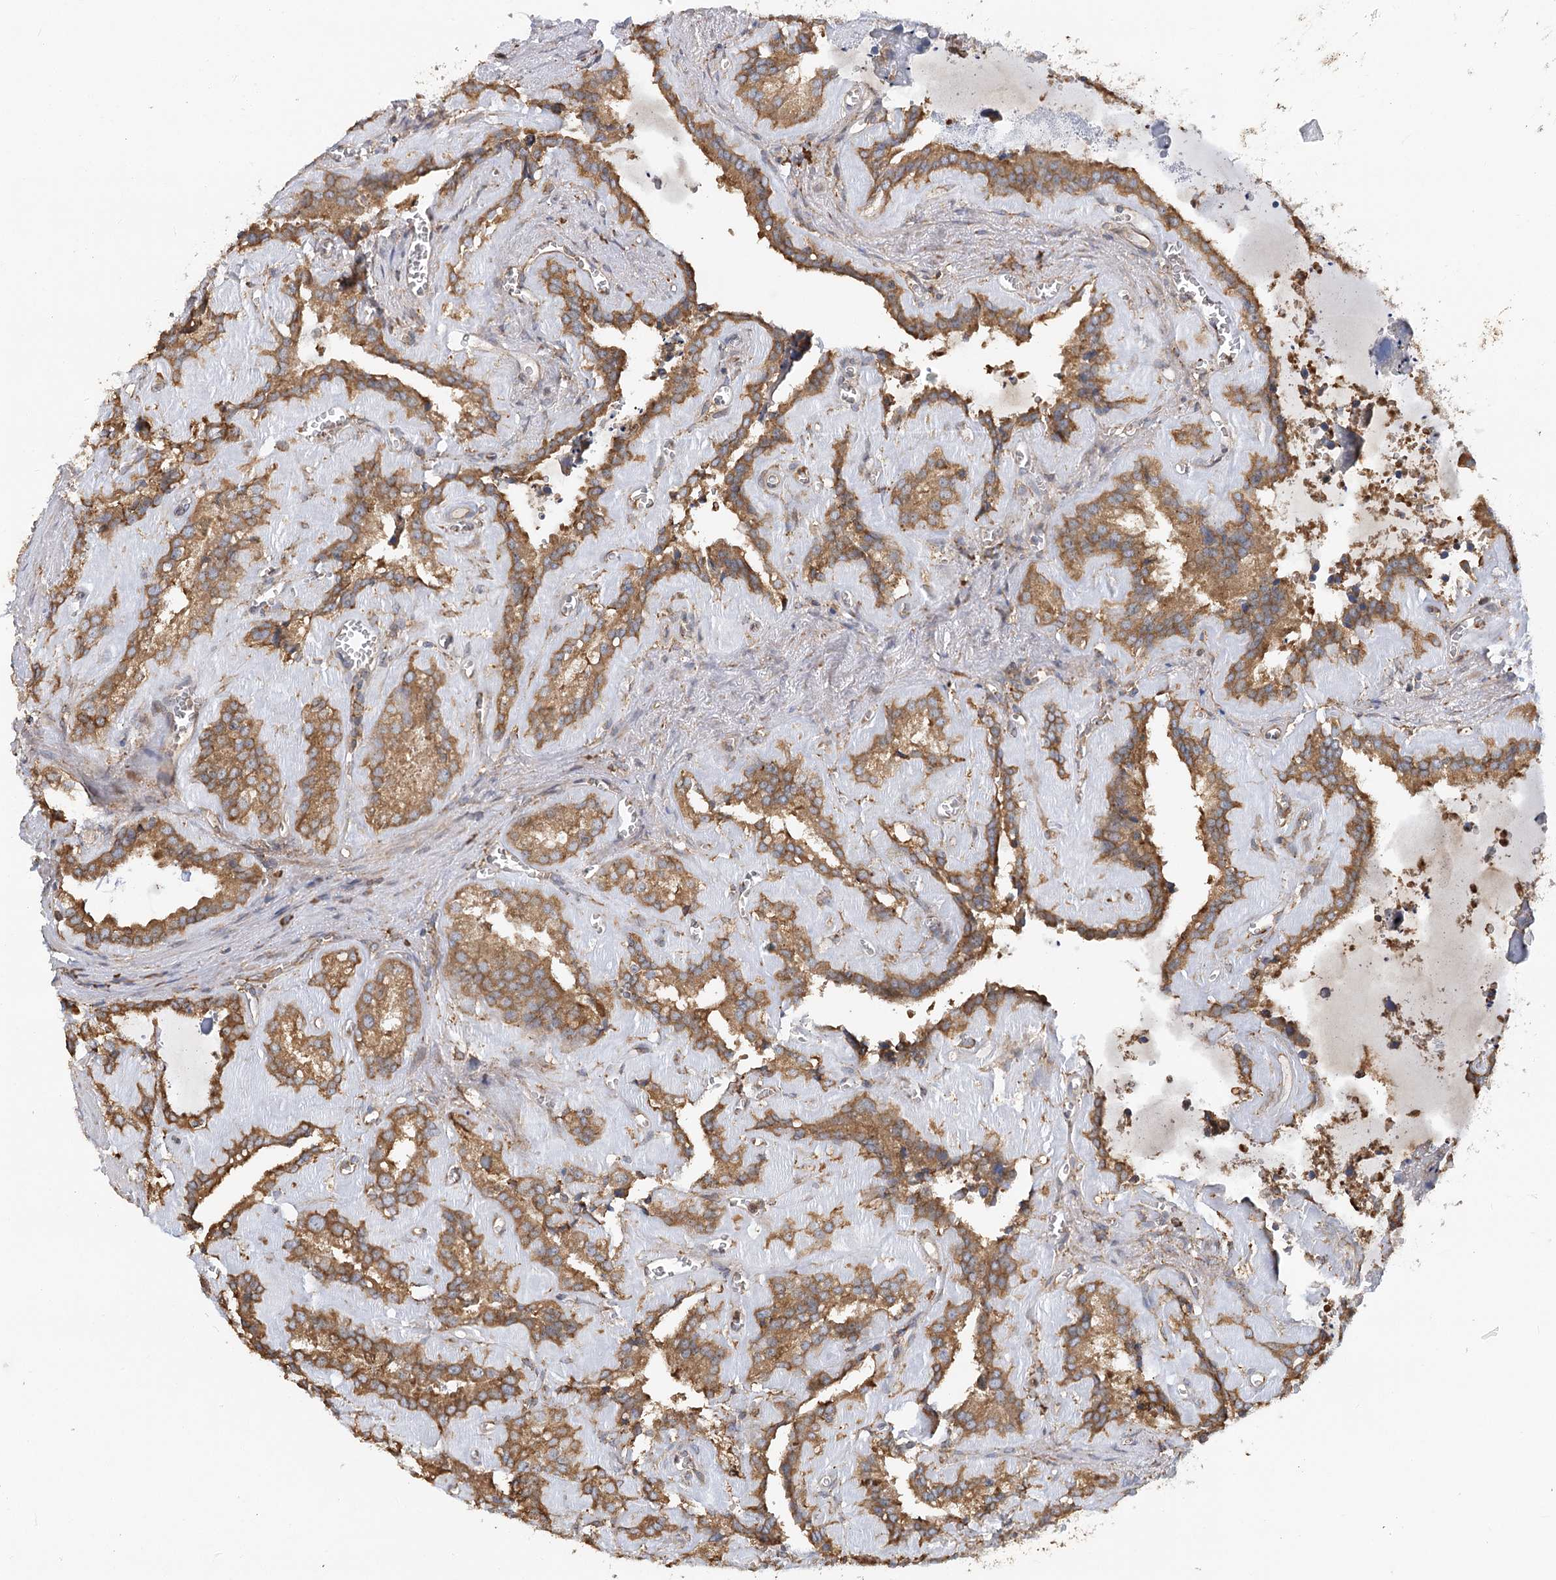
{"staining": {"intensity": "moderate", "quantity": ">75%", "location": "cytoplasmic/membranous"}, "tissue": "seminal vesicle", "cell_type": "Glandular cells", "image_type": "normal", "snomed": [{"axis": "morphology", "description": "Normal tissue, NOS"}, {"axis": "topography", "description": "Prostate"}, {"axis": "topography", "description": "Seminal veicle"}], "caption": "Benign seminal vesicle exhibits moderate cytoplasmic/membranous positivity in about >75% of glandular cells, visualized by immunohistochemistry.", "gene": "ACAP2", "patient": {"sex": "male", "age": 59}}